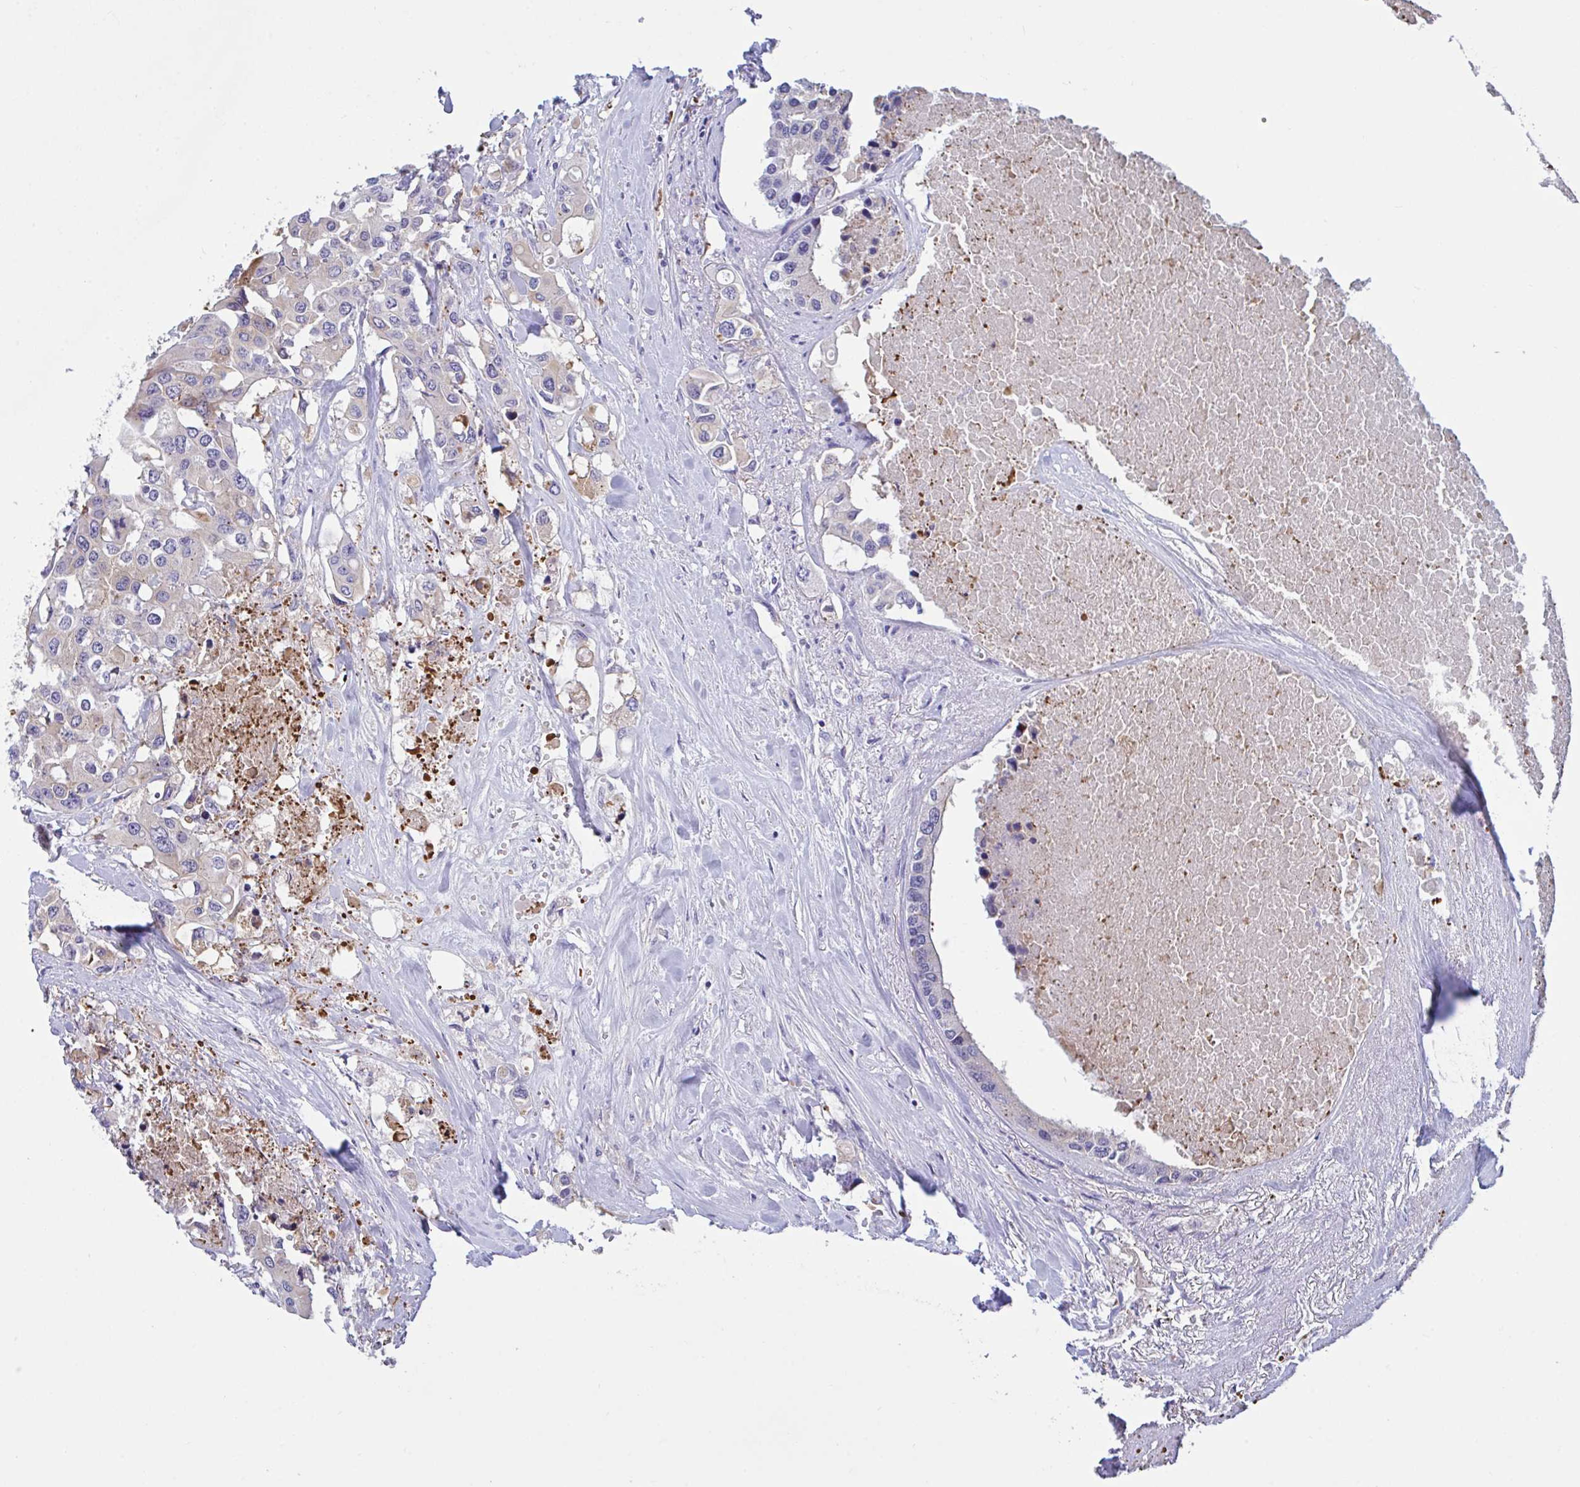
{"staining": {"intensity": "negative", "quantity": "none", "location": "none"}, "tissue": "colorectal cancer", "cell_type": "Tumor cells", "image_type": "cancer", "snomed": [{"axis": "morphology", "description": "Adenocarcinoma, NOS"}, {"axis": "topography", "description": "Colon"}], "caption": "This is an immunohistochemistry (IHC) photomicrograph of human colorectal cancer (adenocarcinoma). There is no positivity in tumor cells.", "gene": "MS4A14", "patient": {"sex": "male", "age": 77}}